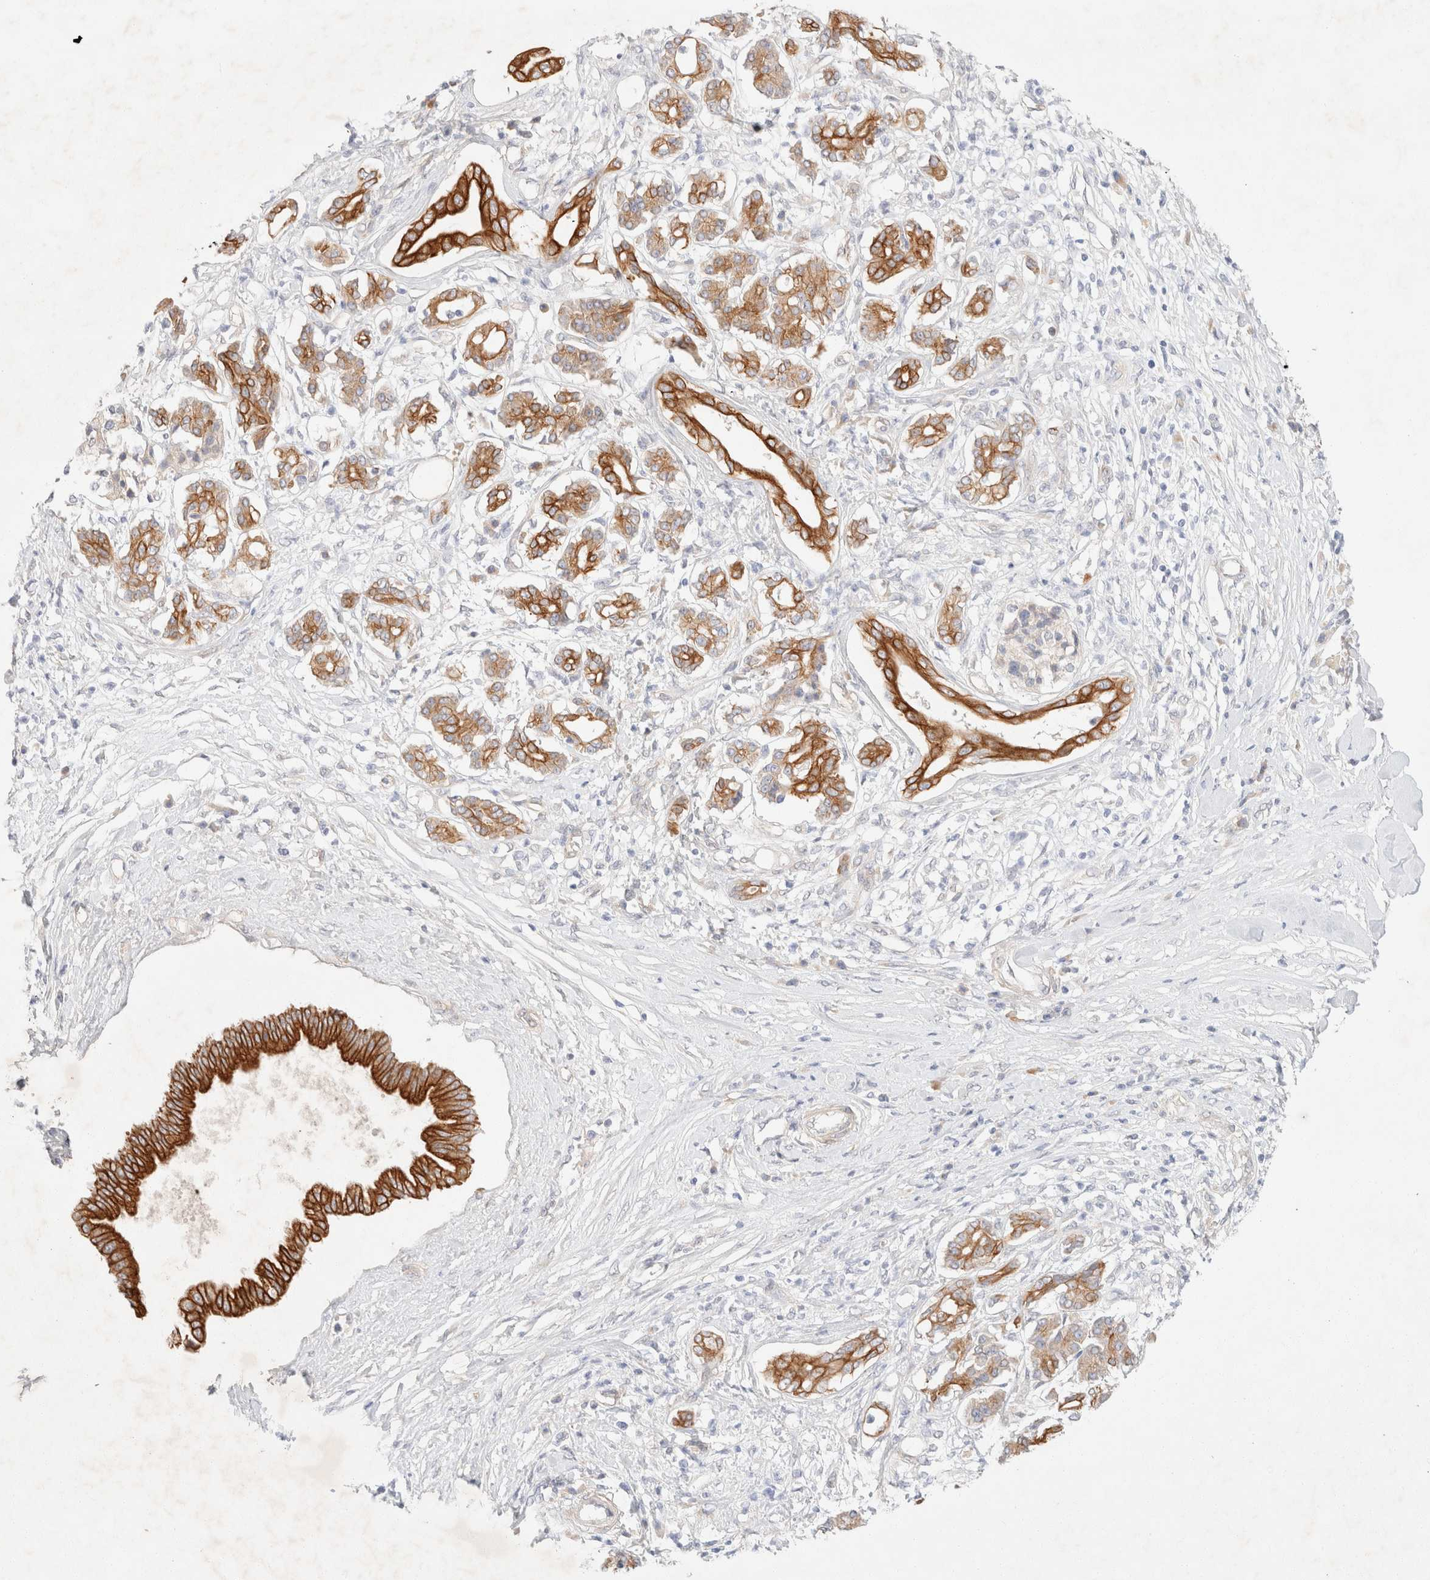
{"staining": {"intensity": "strong", "quantity": "25%-75%", "location": "cytoplasmic/membranous"}, "tissue": "pancreatic cancer", "cell_type": "Tumor cells", "image_type": "cancer", "snomed": [{"axis": "morphology", "description": "Adenocarcinoma, NOS"}, {"axis": "topography", "description": "Pancreas"}], "caption": "Approximately 25%-75% of tumor cells in human pancreatic cancer (adenocarcinoma) exhibit strong cytoplasmic/membranous protein positivity as visualized by brown immunohistochemical staining.", "gene": "CSNK1E", "patient": {"sex": "female", "age": 56}}